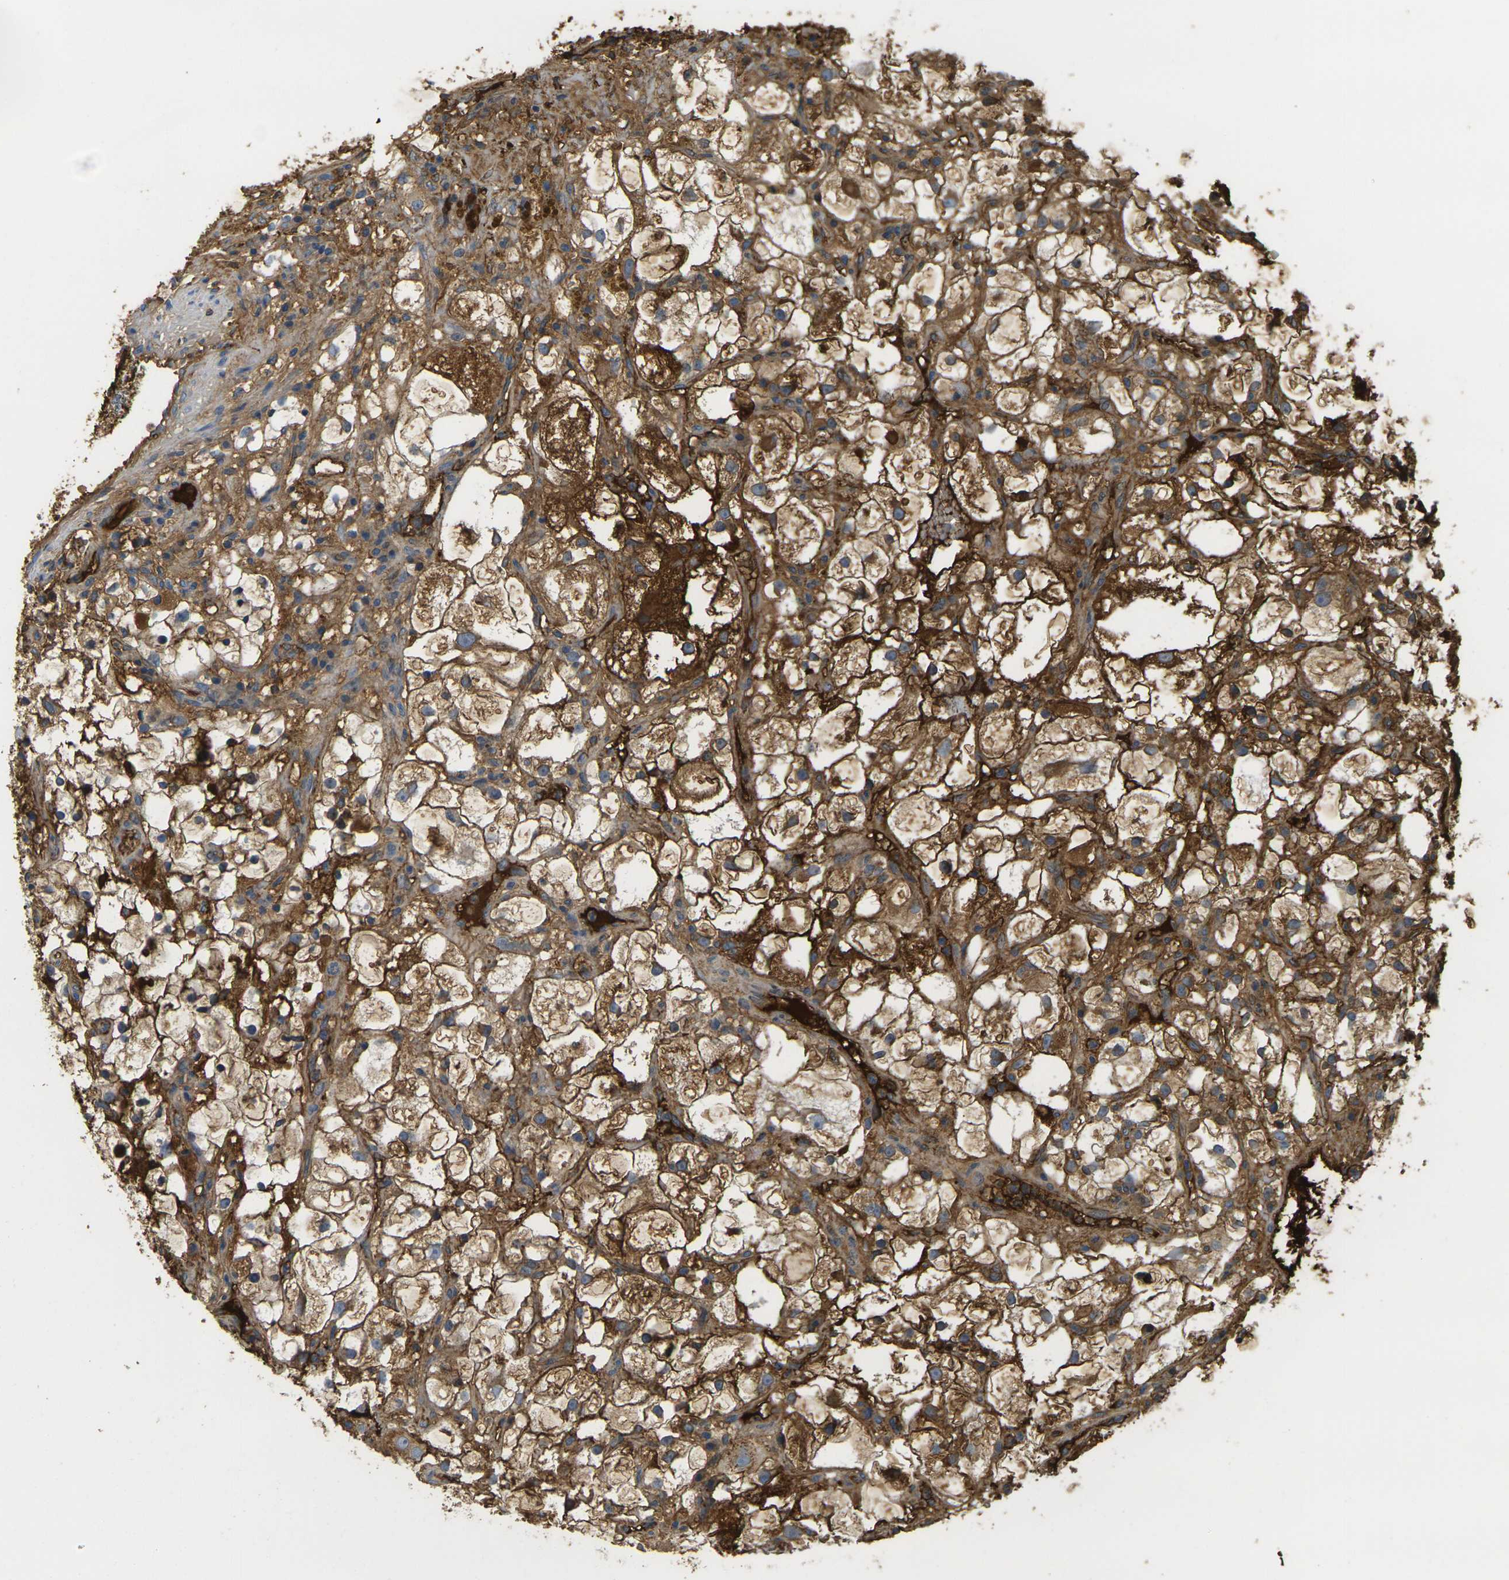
{"staining": {"intensity": "moderate", "quantity": ">75%", "location": "cytoplasmic/membranous"}, "tissue": "renal cancer", "cell_type": "Tumor cells", "image_type": "cancer", "snomed": [{"axis": "morphology", "description": "Adenocarcinoma, NOS"}, {"axis": "topography", "description": "Kidney"}], "caption": "The image reveals staining of renal cancer (adenocarcinoma), revealing moderate cytoplasmic/membranous protein expression (brown color) within tumor cells.", "gene": "PLCD1", "patient": {"sex": "female", "age": 60}}